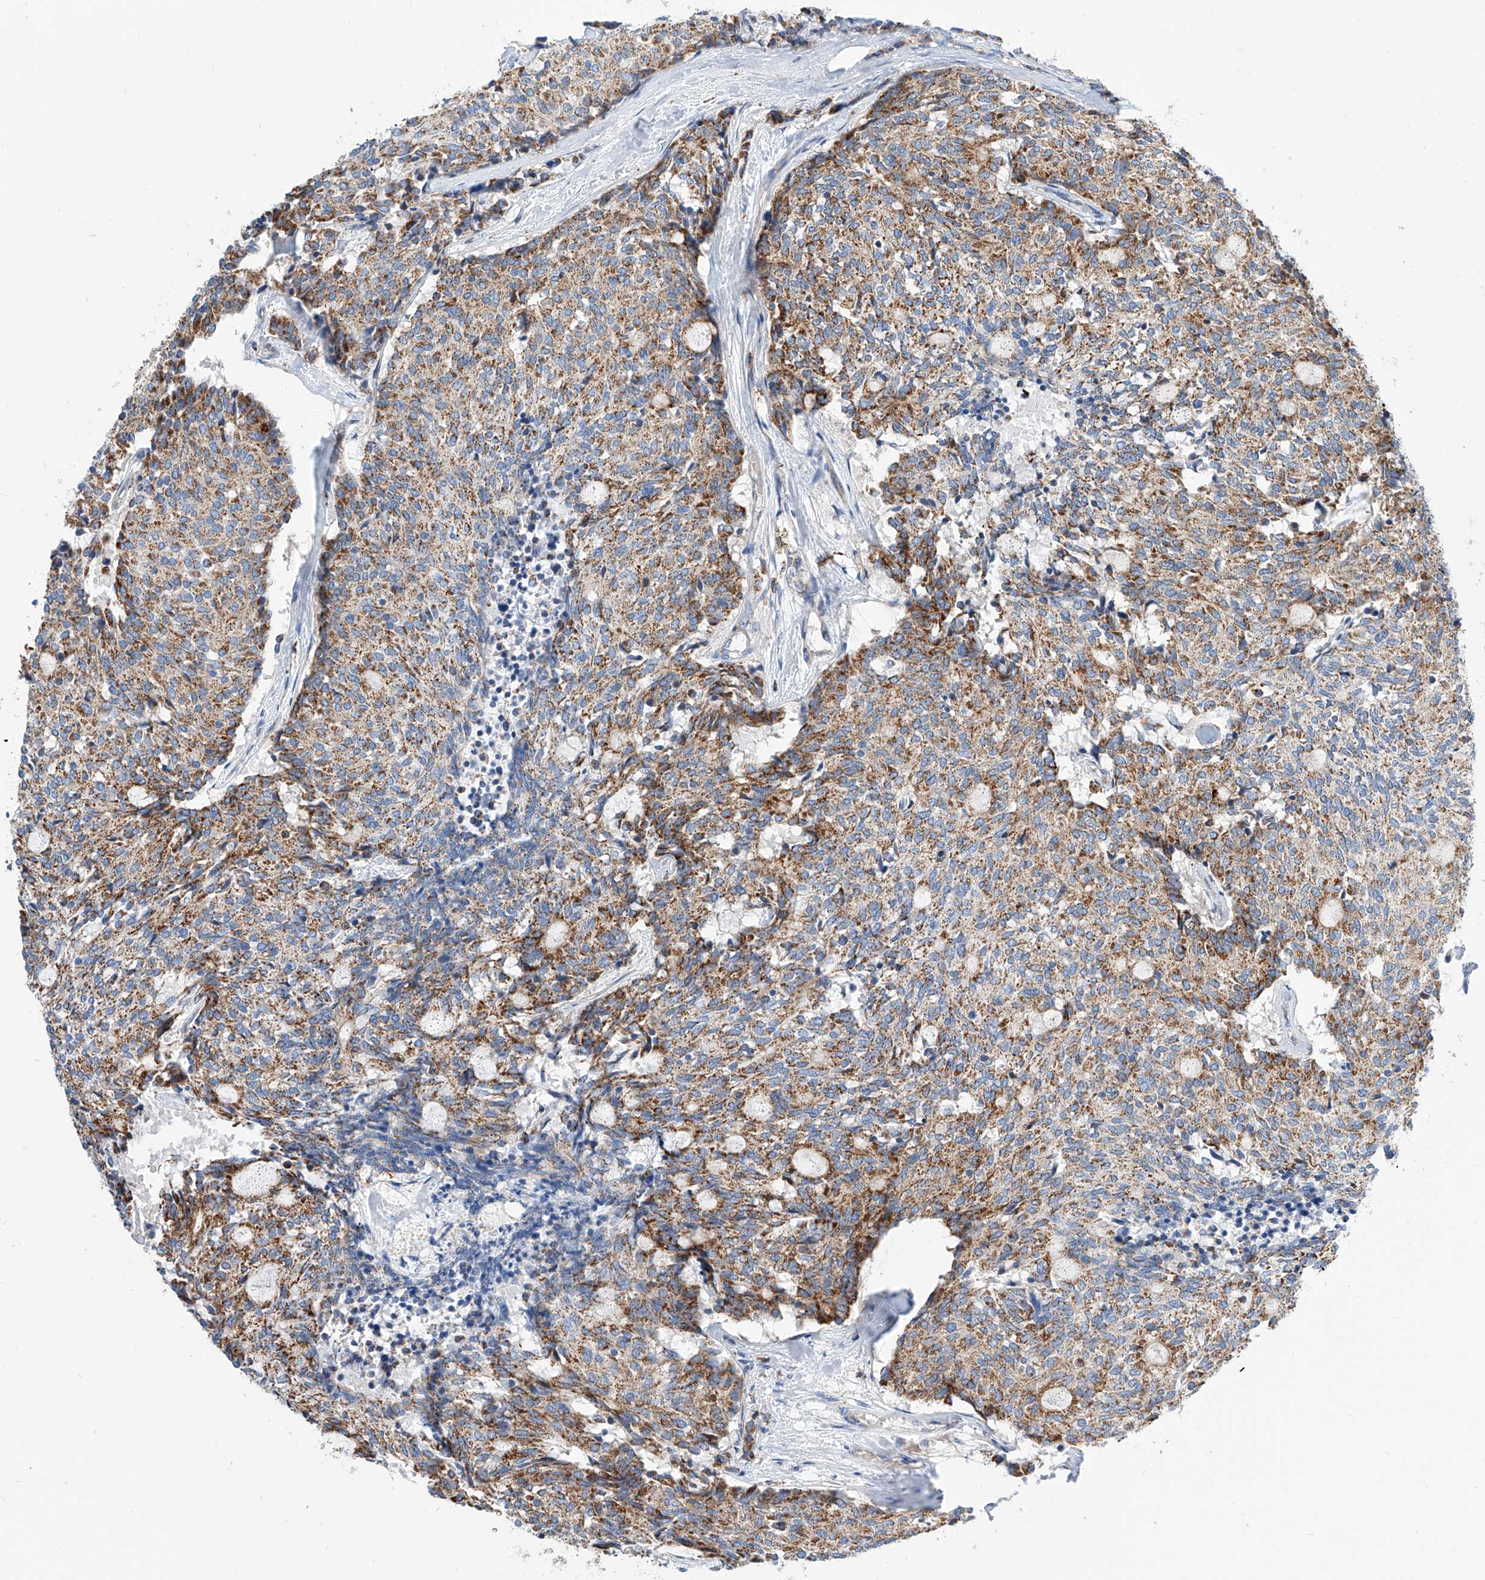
{"staining": {"intensity": "moderate", "quantity": ">75%", "location": "cytoplasmic/membranous"}, "tissue": "carcinoid", "cell_type": "Tumor cells", "image_type": "cancer", "snomed": [{"axis": "morphology", "description": "Carcinoid, malignant, NOS"}, {"axis": "topography", "description": "Pancreas"}], "caption": "Protein staining of carcinoid (malignant) tissue demonstrates moderate cytoplasmic/membranous staining in about >75% of tumor cells. The protein of interest is shown in brown color, while the nuclei are stained blue.", "gene": "CPNE5", "patient": {"sex": "female", "age": 54}}